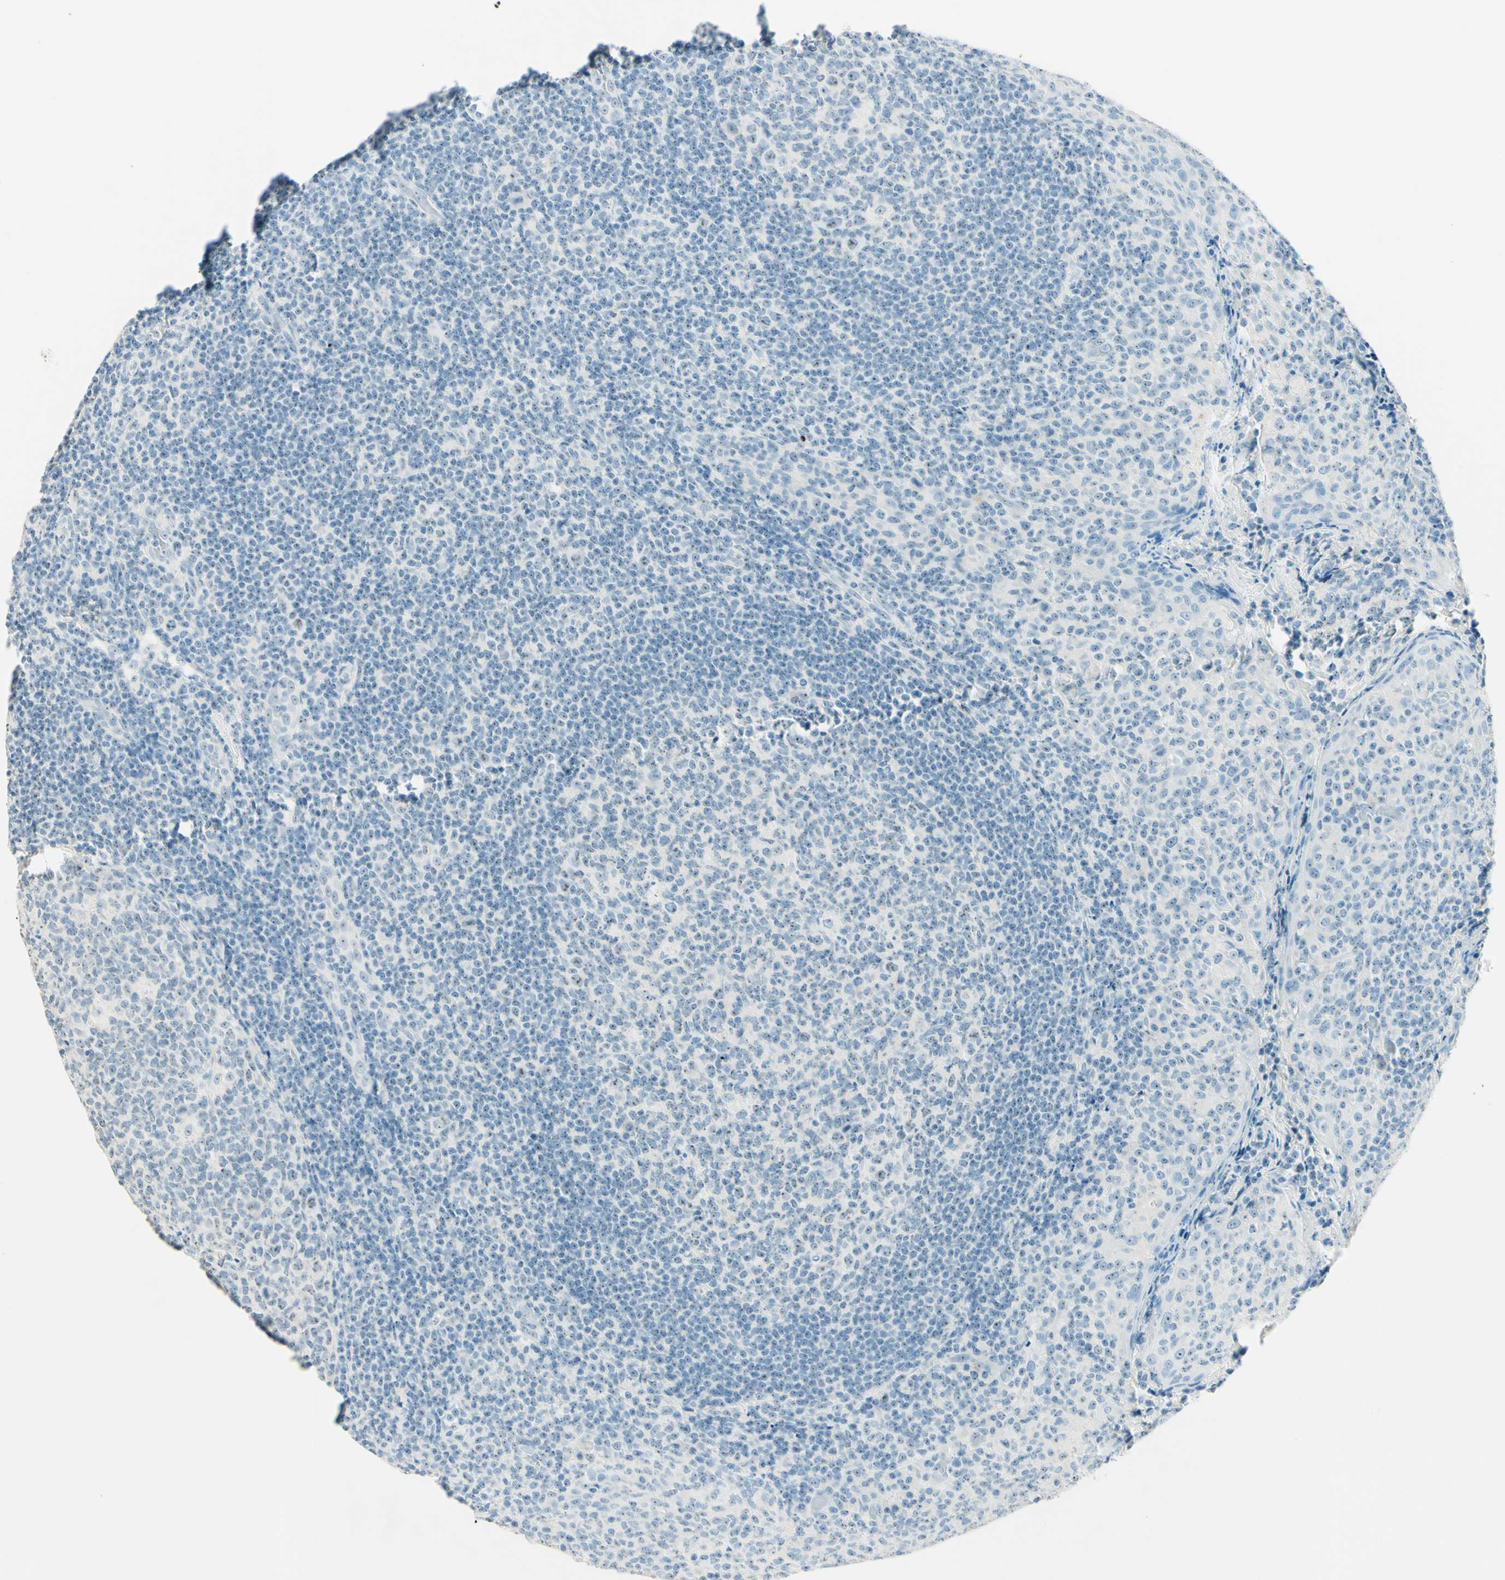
{"staining": {"intensity": "negative", "quantity": "none", "location": "none"}, "tissue": "tonsil", "cell_type": "Germinal center cells", "image_type": "normal", "snomed": [{"axis": "morphology", "description": "Normal tissue, NOS"}, {"axis": "topography", "description": "Tonsil"}], "caption": "IHC of normal human tonsil exhibits no expression in germinal center cells.", "gene": "FMR1NB", "patient": {"sex": "female", "age": 19}}